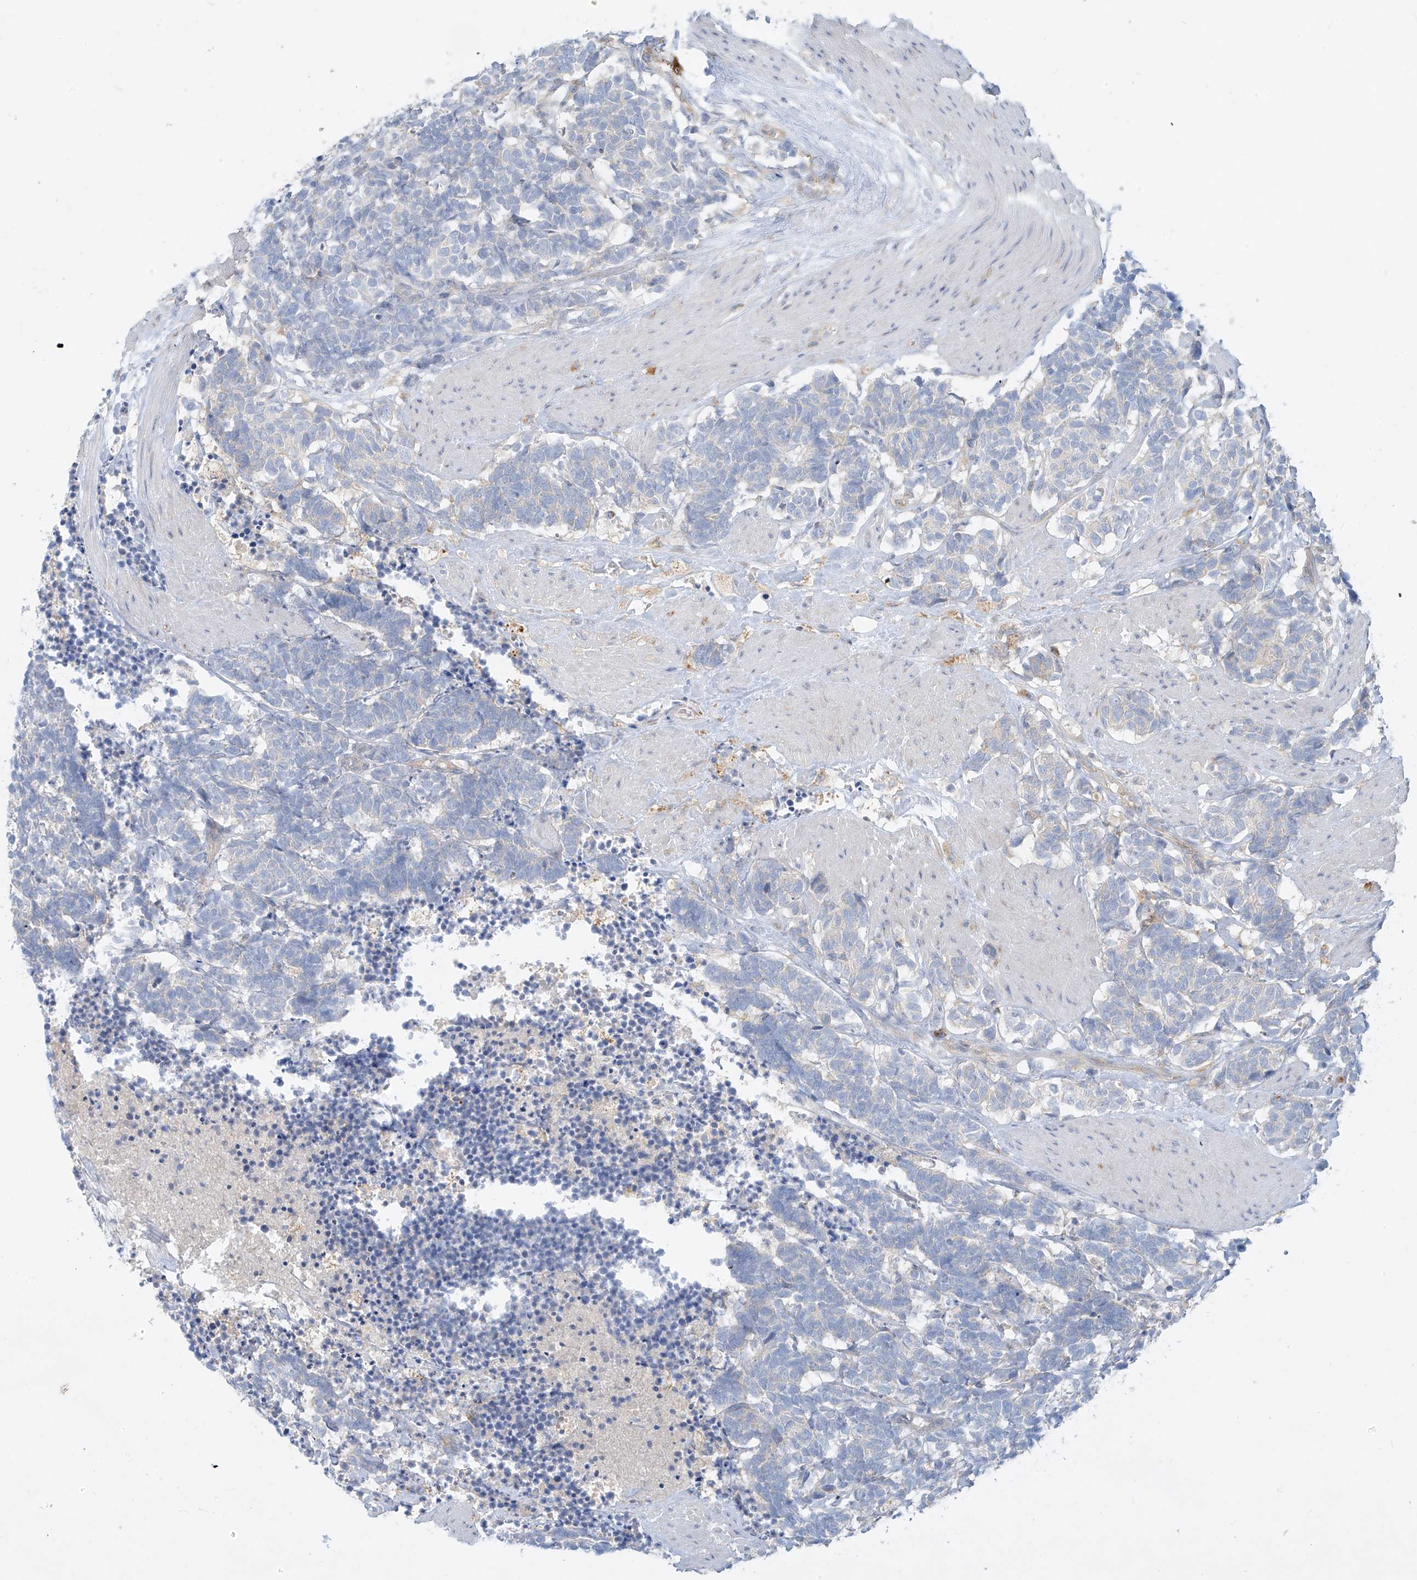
{"staining": {"intensity": "negative", "quantity": "none", "location": "none"}, "tissue": "carcinoid", "cell_type": "Tumor cells", "image_type": "cancer", "snomed": [{"axis": "morphology", "description": "Carcinoma, NOS"}, {"axis": "morphology", "description": "Carcinoid, malignant, NOS"}, {"axis": "topography", "description": "Urinary bladder"}], "caption": "Tumor cells show no significant expression in carcinoid (malignant).", "gene": "DGKQ", "patient": {"sex": "male", "age": 57}}